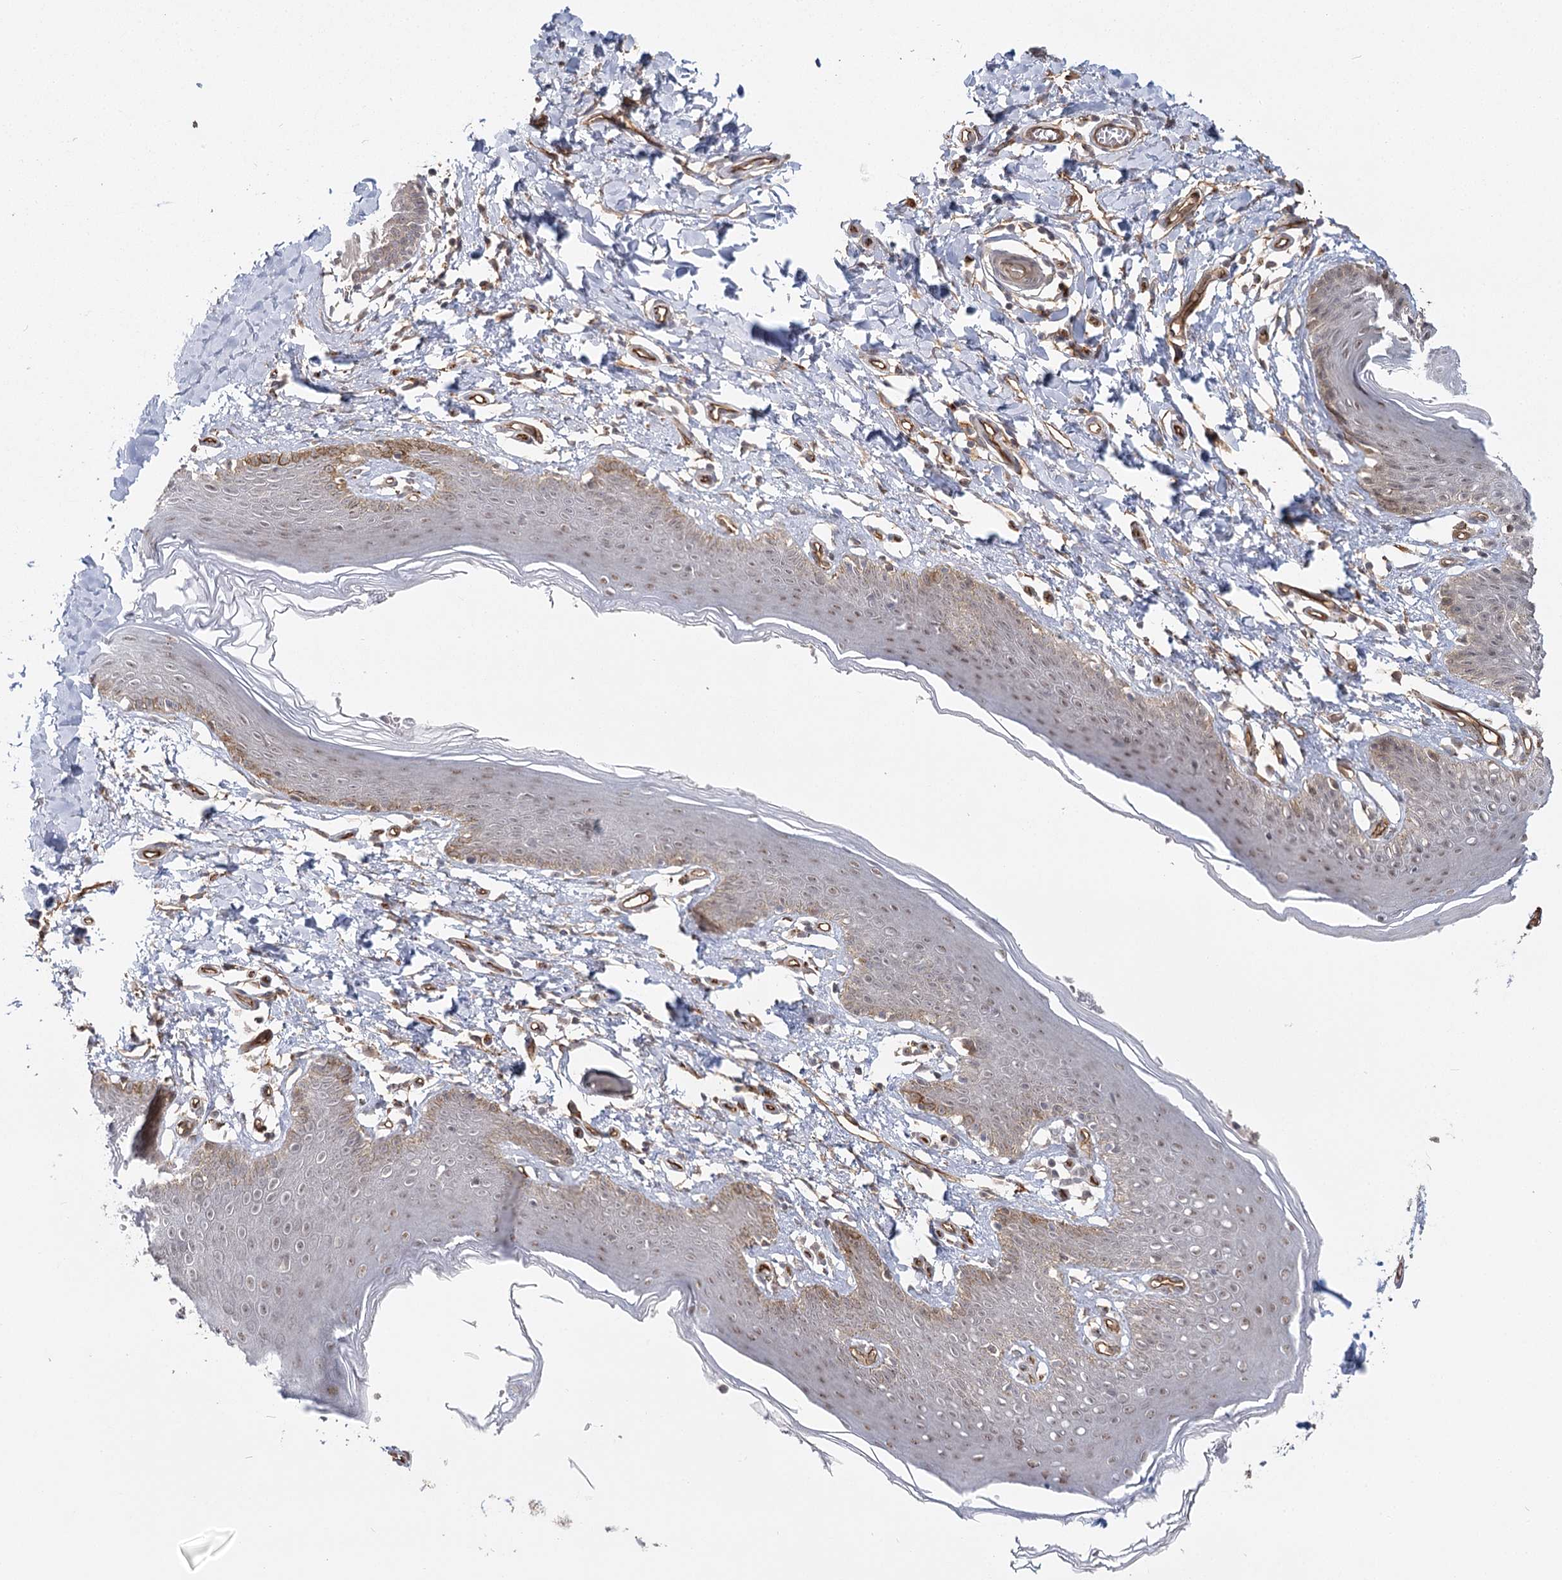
{"staining": {"intensity": "weak", "quantity": "25%-75%", "location": "nuclear"}, "tissue": "skin", "cell_type": "Epidermal cells", "image_type": "normal", "snomed": [{"axis": "morphology", "description": "Normal tissue, NOS"}, {"axis": "topography", "description": "Vulva"}], "caption": "High-power microscopy captured an immunohistochemistry histopathology image of normal skin, revealing weak nuclear positivity in approximately 25%-75% of epidermal cells.", "gene": "RPP14", "patient": {"sex": "female", "age": 66}}